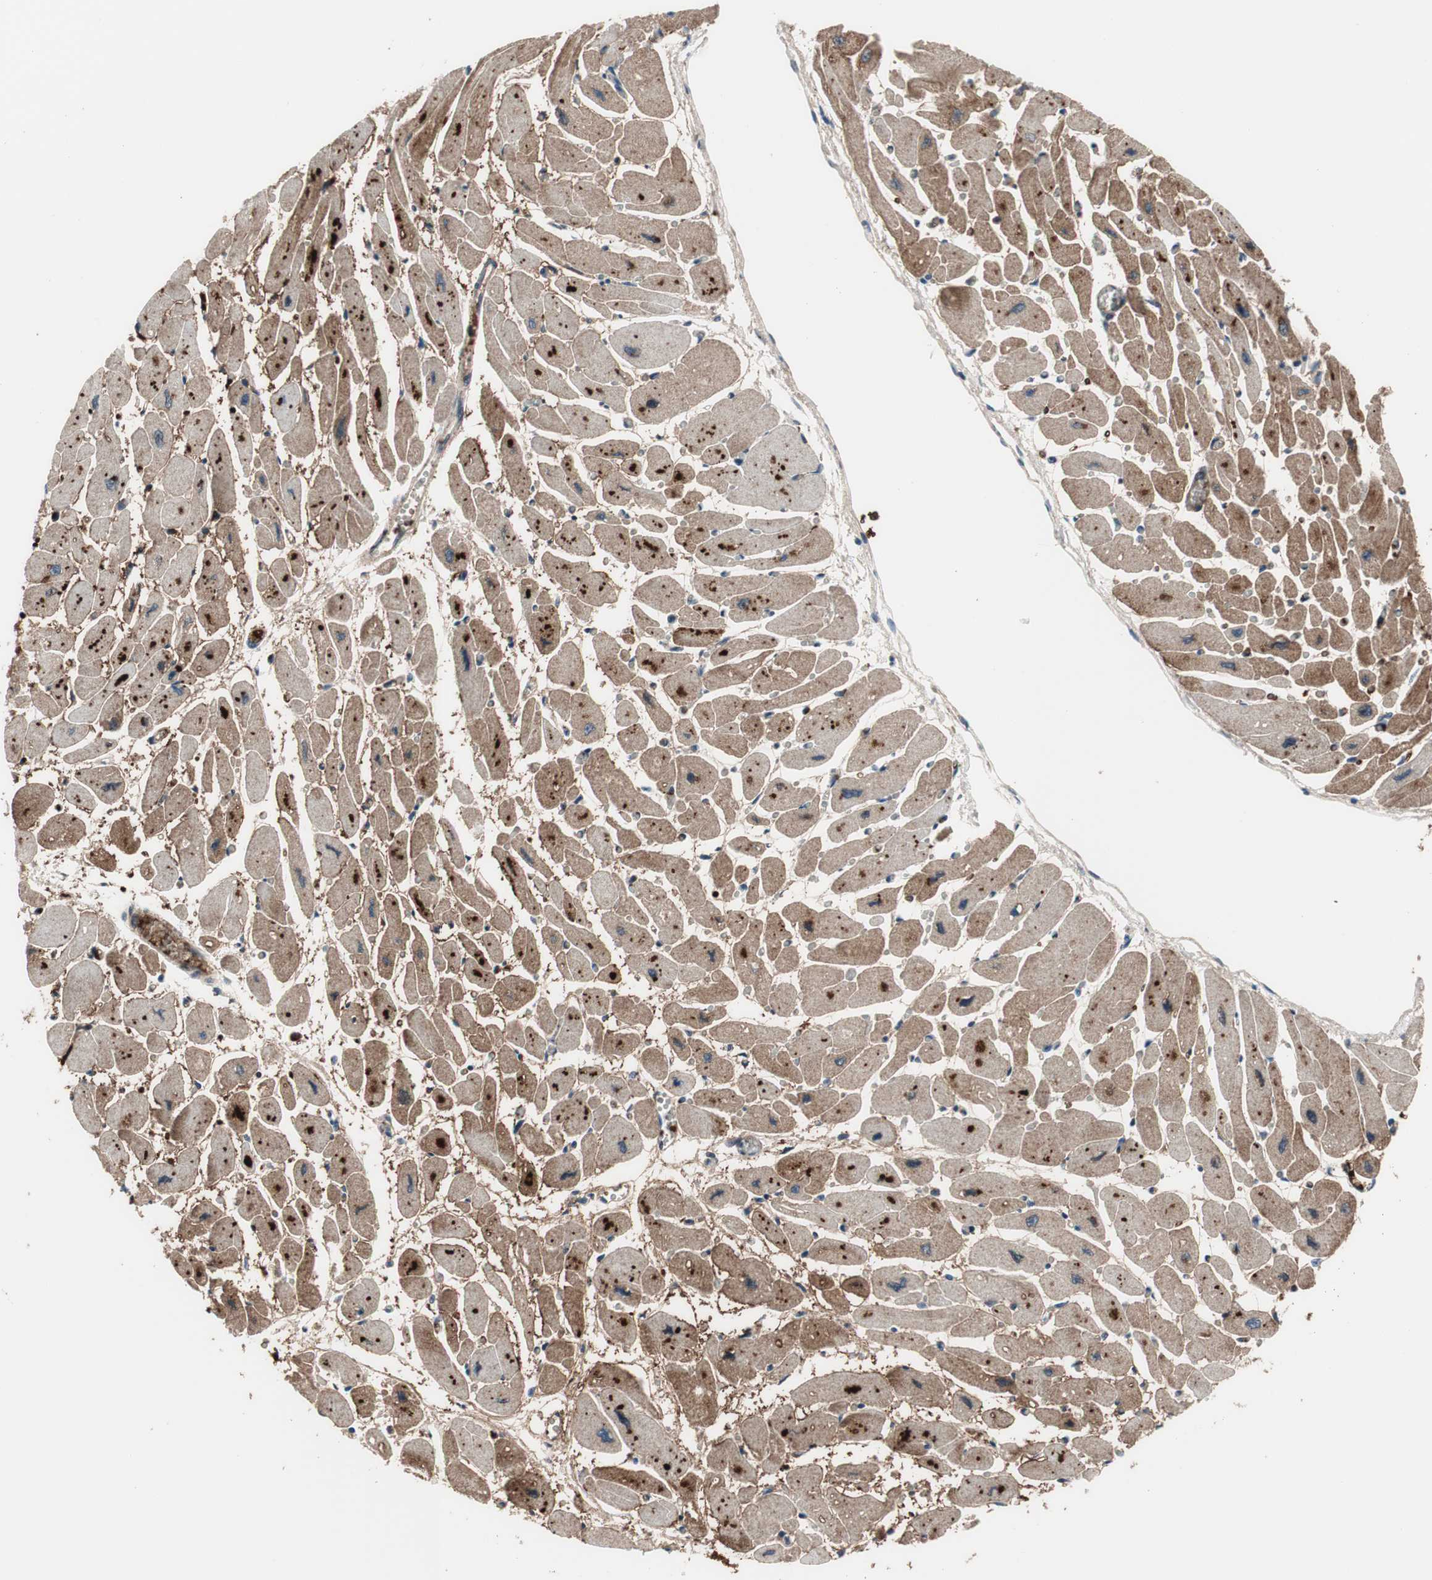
{"staining": {"intensity": "strong", "quantity": "<25%", "location": "cytoplasmic/membranous,nuclear"}, "tissue": "heart muscle", "cell_type": "Cardiomyocytes", "image_type": "normal", "snomed": [{"axis": "morphology", "description": "Normal tissue, NOS"}, {"axis": "topography", "description": "Heart"}], "caption": "The micrograph shows staining of benign heart muscle, revealing strong cytoplasmic/membranous,nuclear protein positivity (brown color) within cardiomyocytes. (Stains: DAB in brown, nuclei in blue, Microscopy: brightfield microscopy at high magnification).", "gene": "PRDX2", "patient": {"sex": "female", "age": 54}}